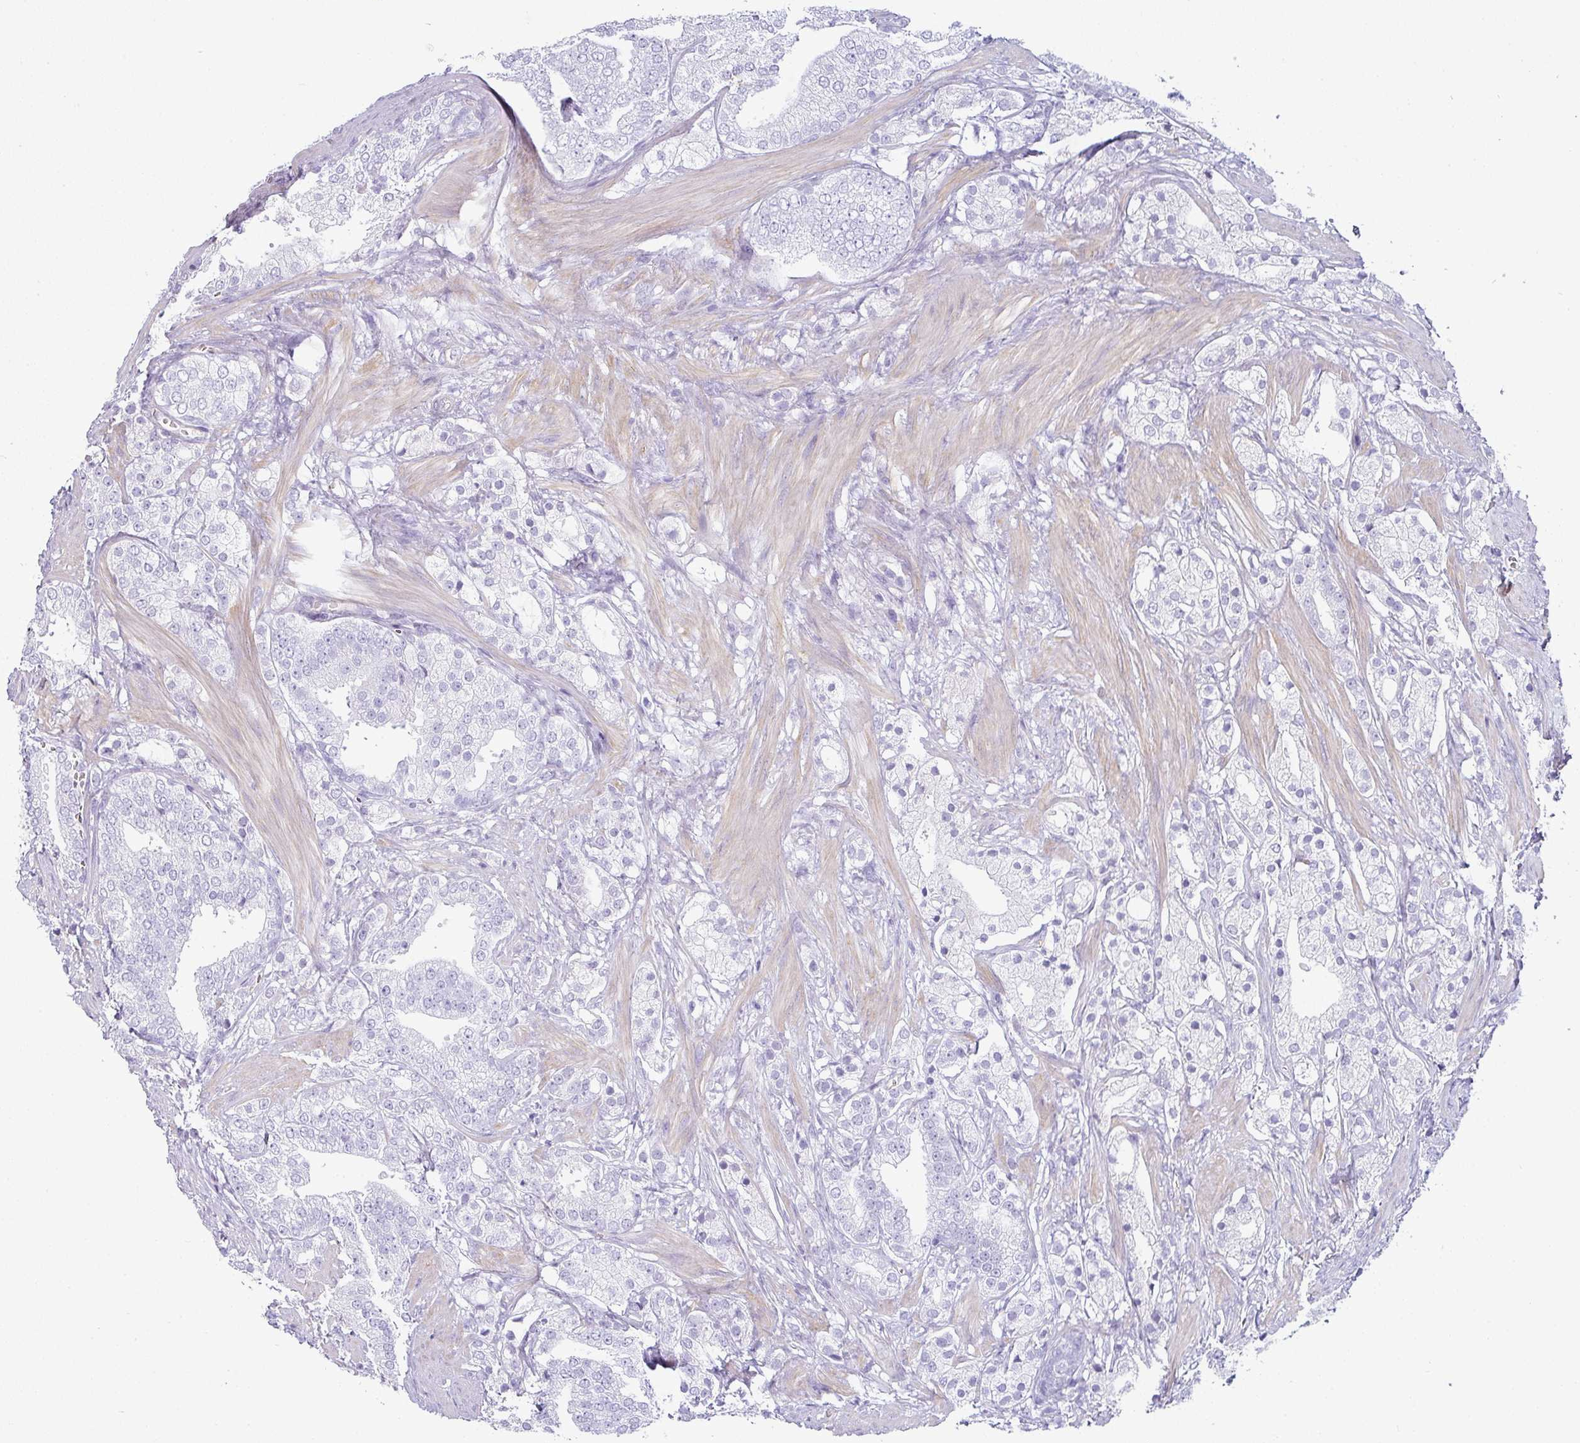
{"staining": {"intensity": "negative", "quantity": "none", "location": "none"}, "tissue": "prostate cancer", "cell_type": "Tumor cells", "image_type": "cancer", "snomed": [{"axis": "morphology", "description": "Adenocarcinoma, High grade"}, {"axis": "topography", "description": "Prostate"}], "caption": "Tumor cells are negative for brown protein staining in prostate cancer (adenocarcinoma (high-grade)).", "gene": "VCX2", "patient": {"sex": "male", "age": 50}}